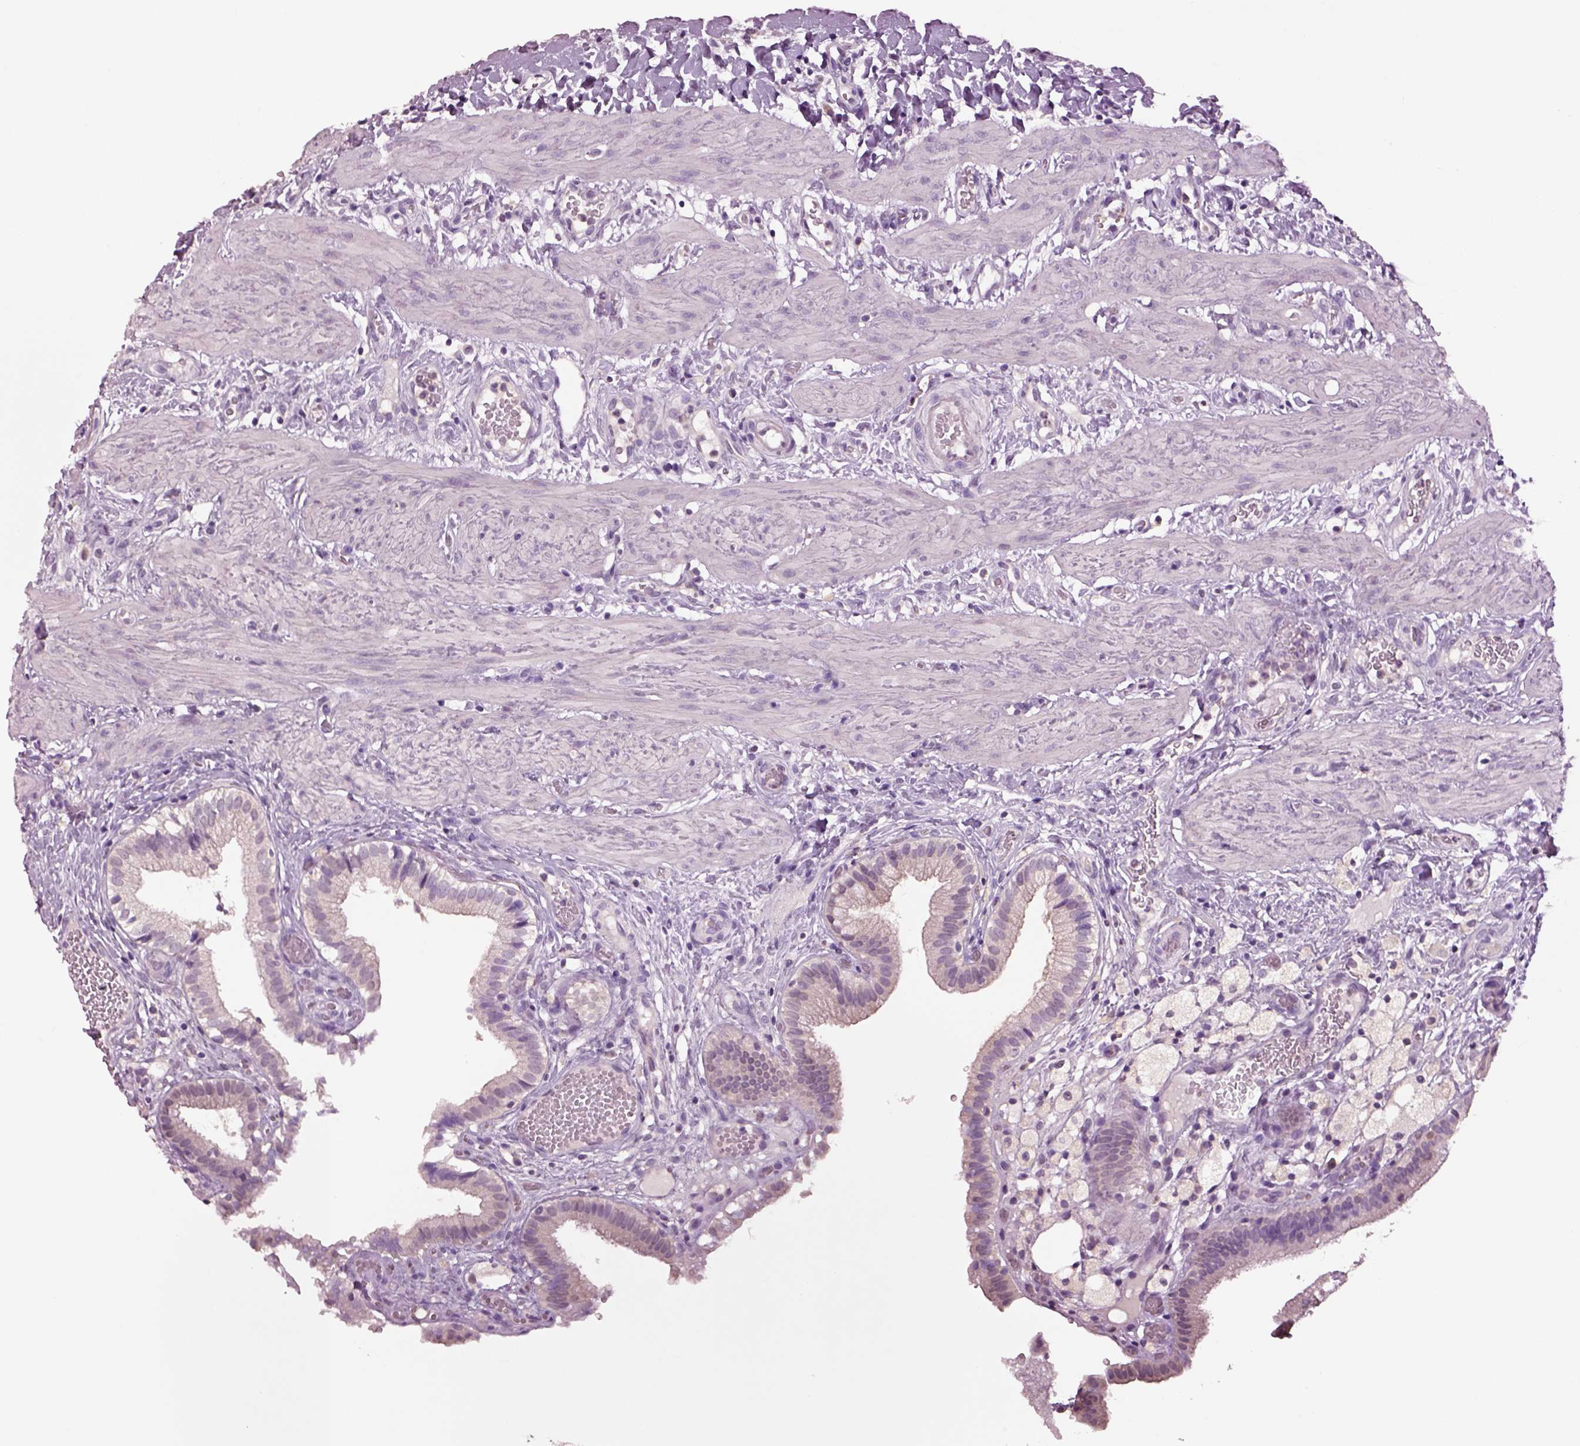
{"staining": {"intensity": "negative", "quantity": "none", "location": "none"}, "tissue": "gallbladder", "cell_type": "Glandular cells", "image_type": "normal", "snomed": [{"axis": "morphology", "description": "Normal tissue, NOS"}, {"axis": "topography", "description": "Gallbladder"}], "caption": "A high-resolution histopathology image shows IHC staining of normal gallbladder, which shows no significant expression in glandular cells.", "gene": "CLPSL1", "patient": {"sex": "female", "age": 24}}